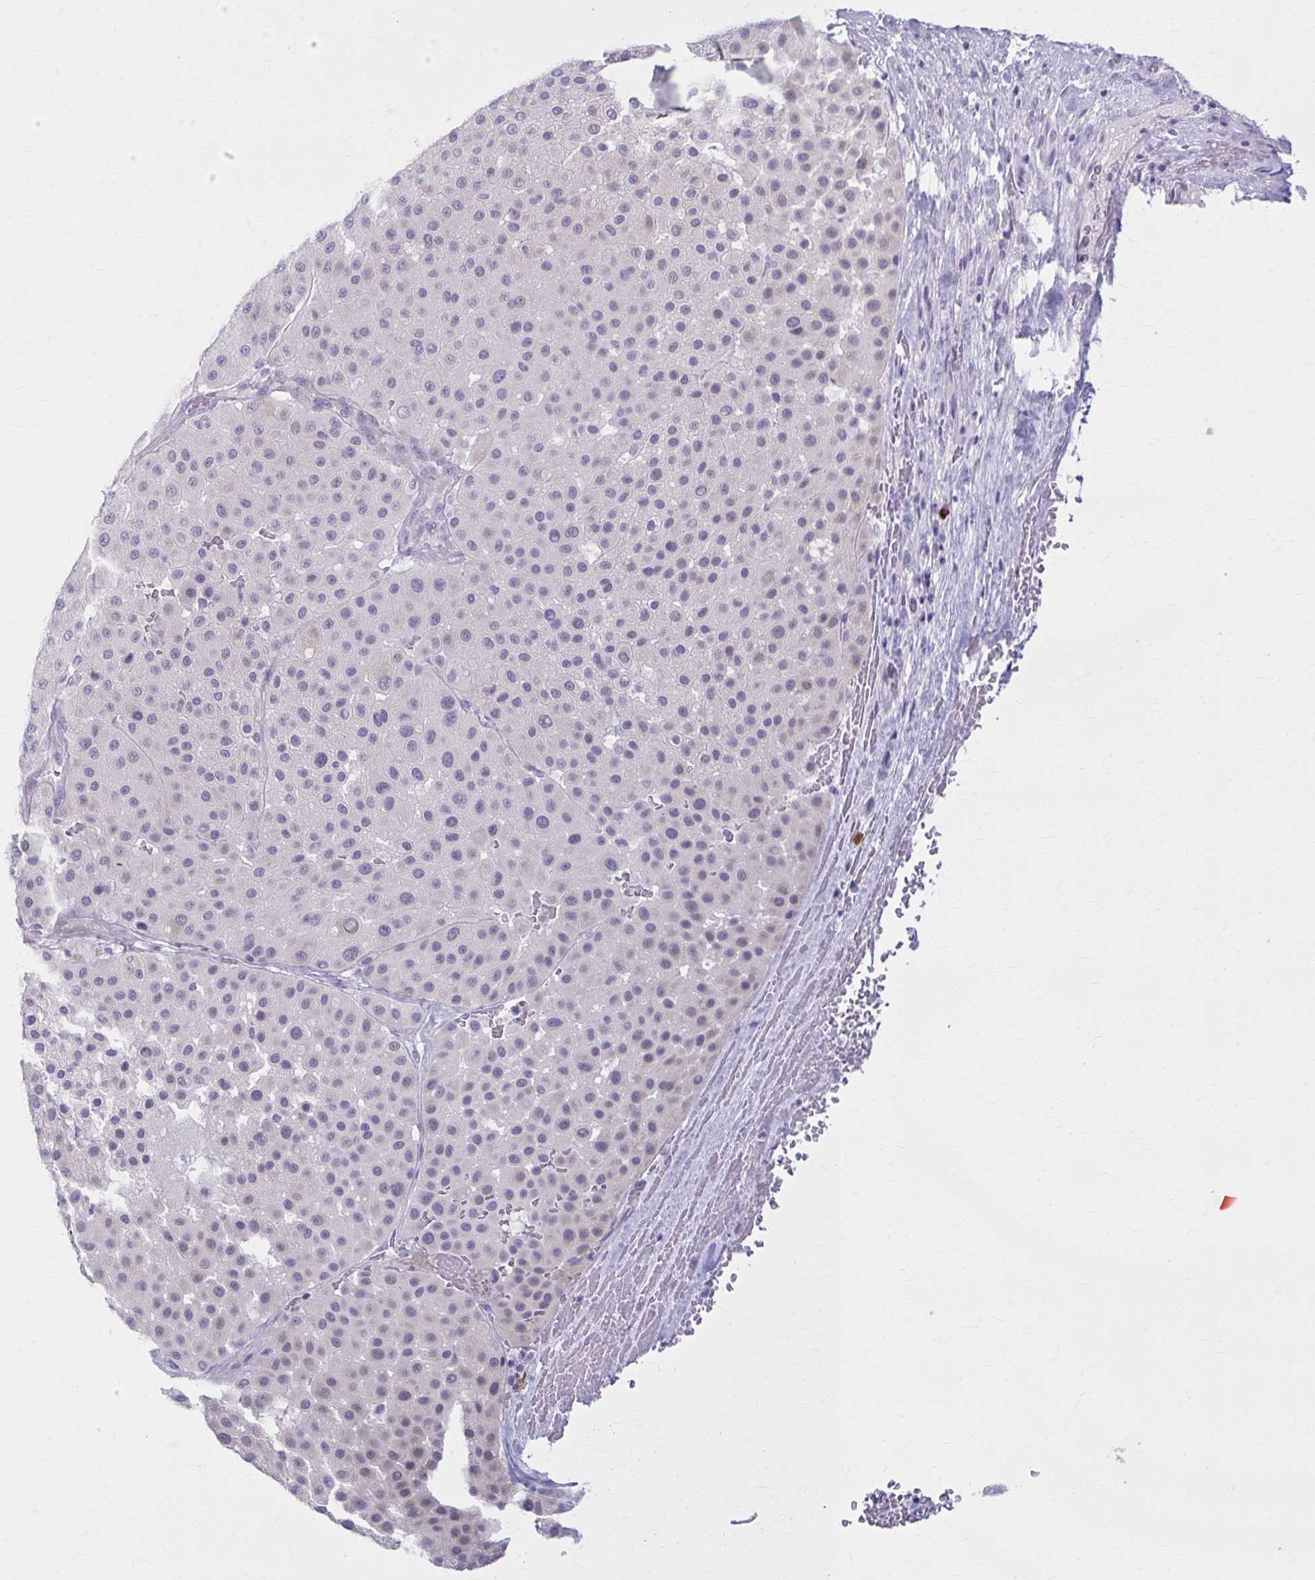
{"staining": {"intensity": "negative", "quantity": "none", "location": "none"}, "tissue": "melanoma", "cell_type": "Tumor cells", "image_type": "cancer", "snomed": [{"axis": "morphology", "description": "Malignant melanoma, Metastatic site"}, {"axis": "topography", "description": "Smooth muscle"}], "caption": "This is an immunohistochemistry histopathology image of malignant melanoma (metastatic site). There is no positivity in tumor cells.", "gene": "LDLRAP1", "patient": {"sex": "male", "age": 41}}